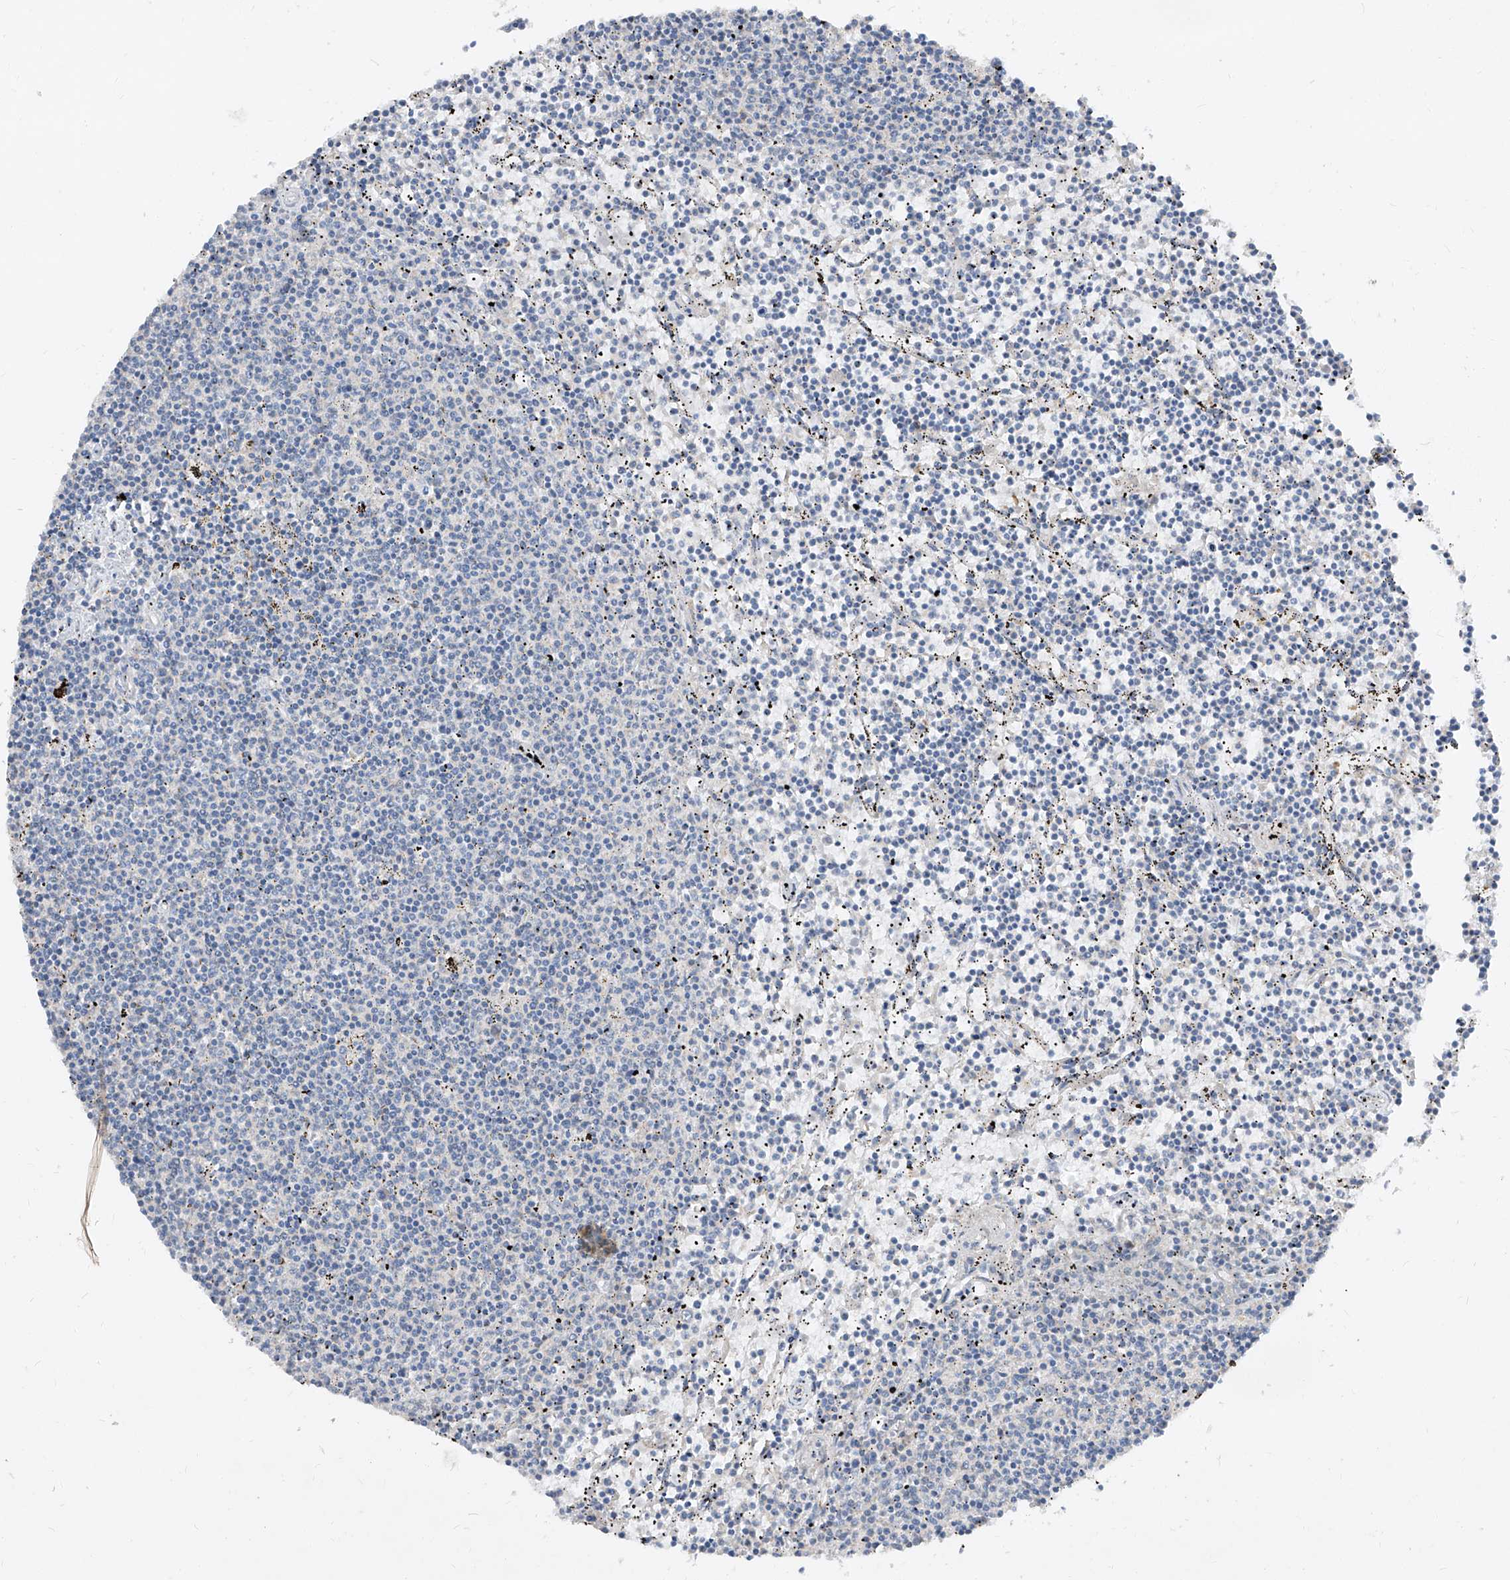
{"staining": {"intensity": "negative", "quantity": "none", "location": "none"}, "tissue": "lymphoma", "cell_type": "Tumor cells", "image_type": "cancer", "snomed": [{"axis": "morphology", "description": "Malignant lymphoma, non-Hodgkin's type, Low grade"}, {"axis": "topography", "description": "Spleen"}], "caption": "This micrograph is of lymphoma stained with IHC to label a protein in brown with the nuclei are counter-stained blue. There is no positivity in tumor cells.", "gene": "ABCD3", "patient": {"sex": "female", "age": 50}}